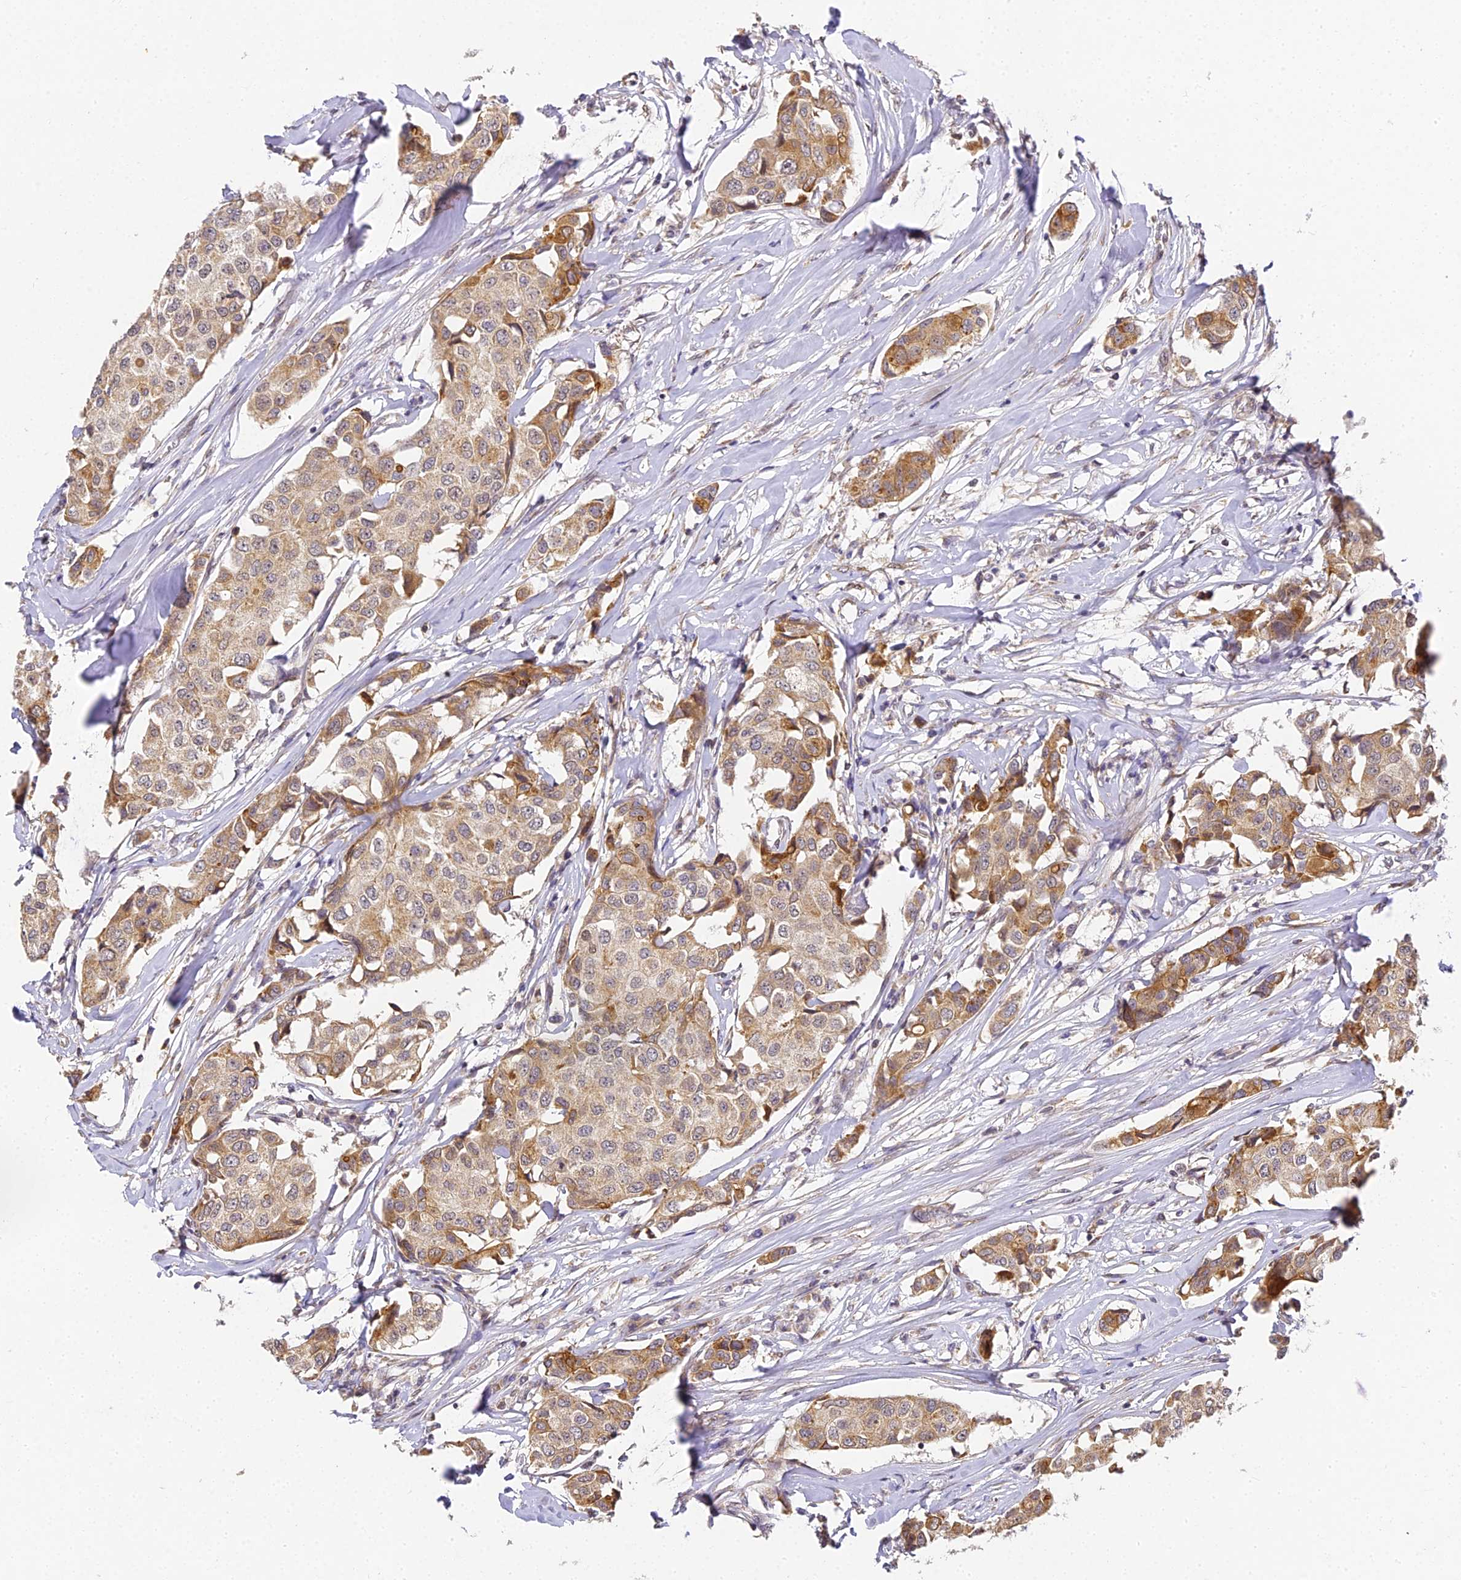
{"staining": {"intensity": "moderate", "quantity": "25%-75%", "location": "cytoplasmic/membranous"}, "tissue": "breast cancer", "cell_type": "Tumor cells", "image_type": "cancer", "snomed": [{"axis": "morphology", "description": "Duct carcinoma"}, {"axis": "topography", "description": "Breast"}], "caption": "Immunohistochemistry (IHC) (DAB) staining of human invasive ductal carcinoma (breast) demonstrates moderate cytoplasmic/membranous protein expression in approximately 25%-75% of tumor cells.", "gene": "DNAAF10", "patient": {"sex": "female", "age": 80}}